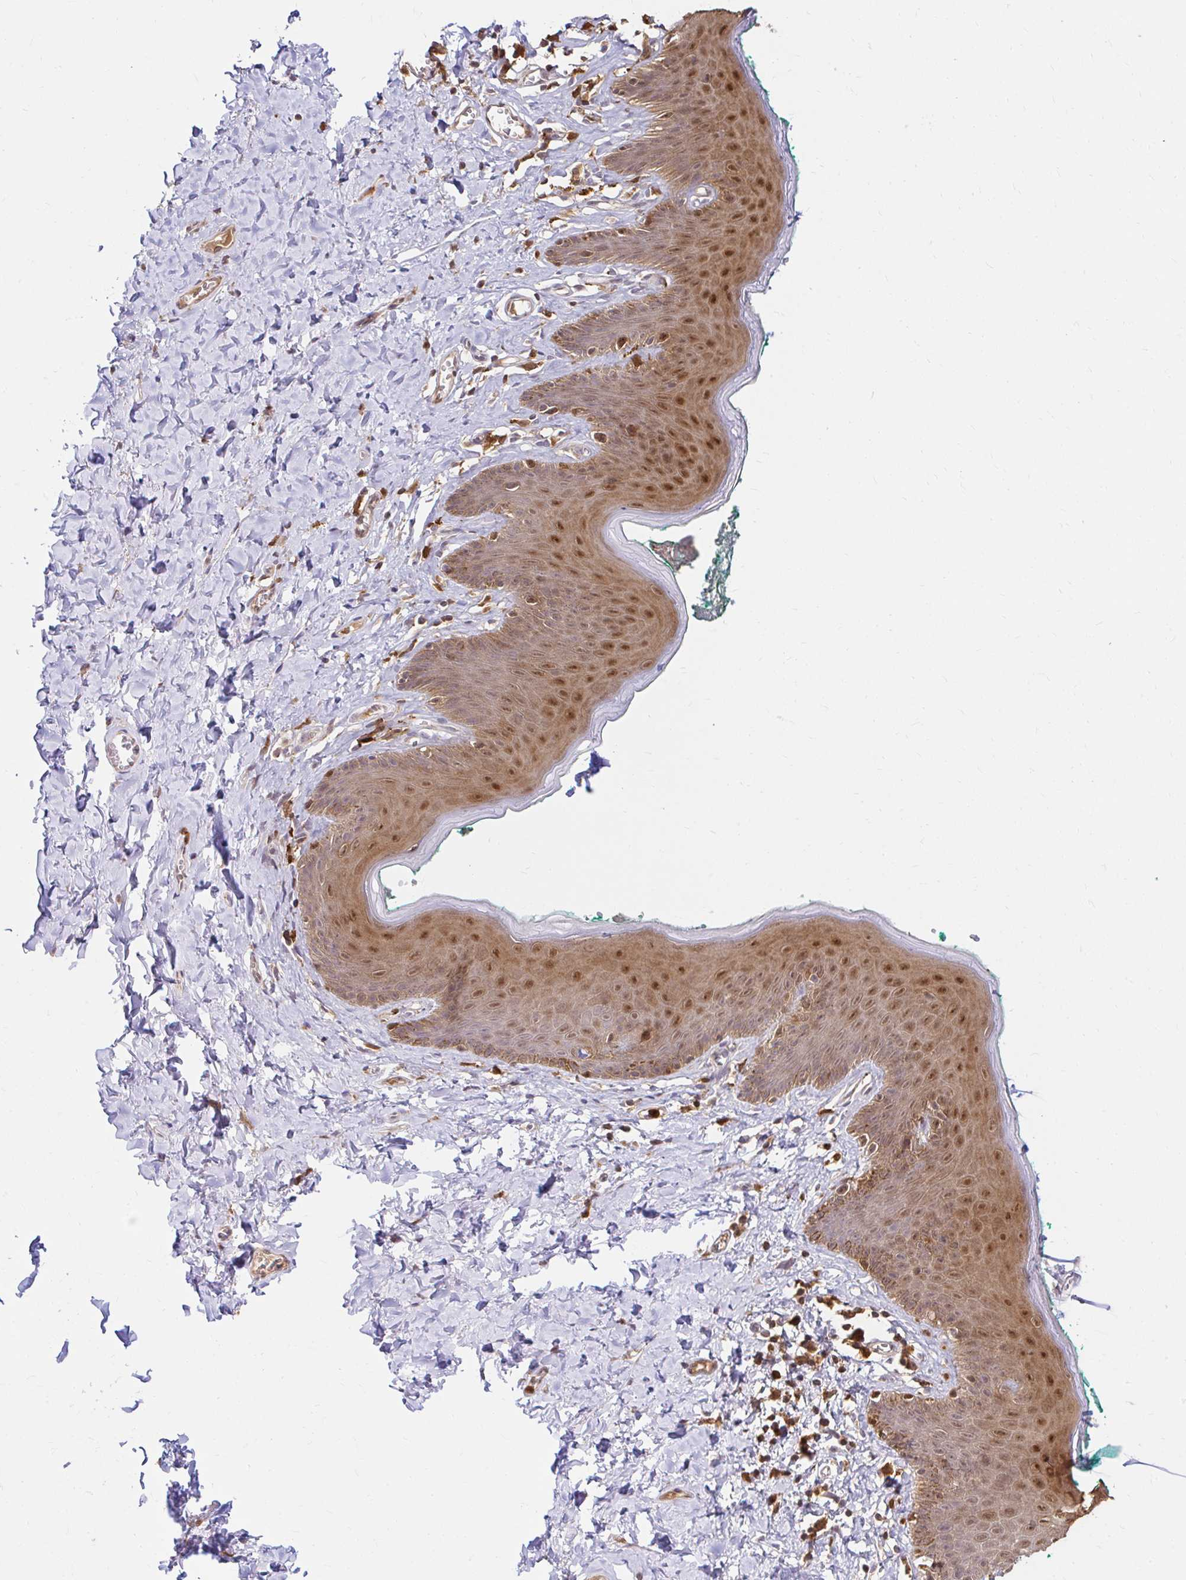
{"staining": {"intensity": "moderate", "quantity": ">75%", "location": "cytoplasmic/membranous,nuclear"}, "tissue": "skin", "cell_type": "Epidermal cells", "image_type": "normal", "snomed": [{"axis": "morphology", "description": "Normal tissue, NOS"}, {"axis": "topography", "description": "Vulva"}, {"axis": "topography", "description": "Peripheral nerve tissue"}], "caption": "This is a histology image of IHC staining of unremarkable skin, which shows moderate positivity in the cytoplasmic/membranous,nuclear of epidermal cells.", "gene": "PYCARD", "patient": {"sex": "female", "age": 66}}